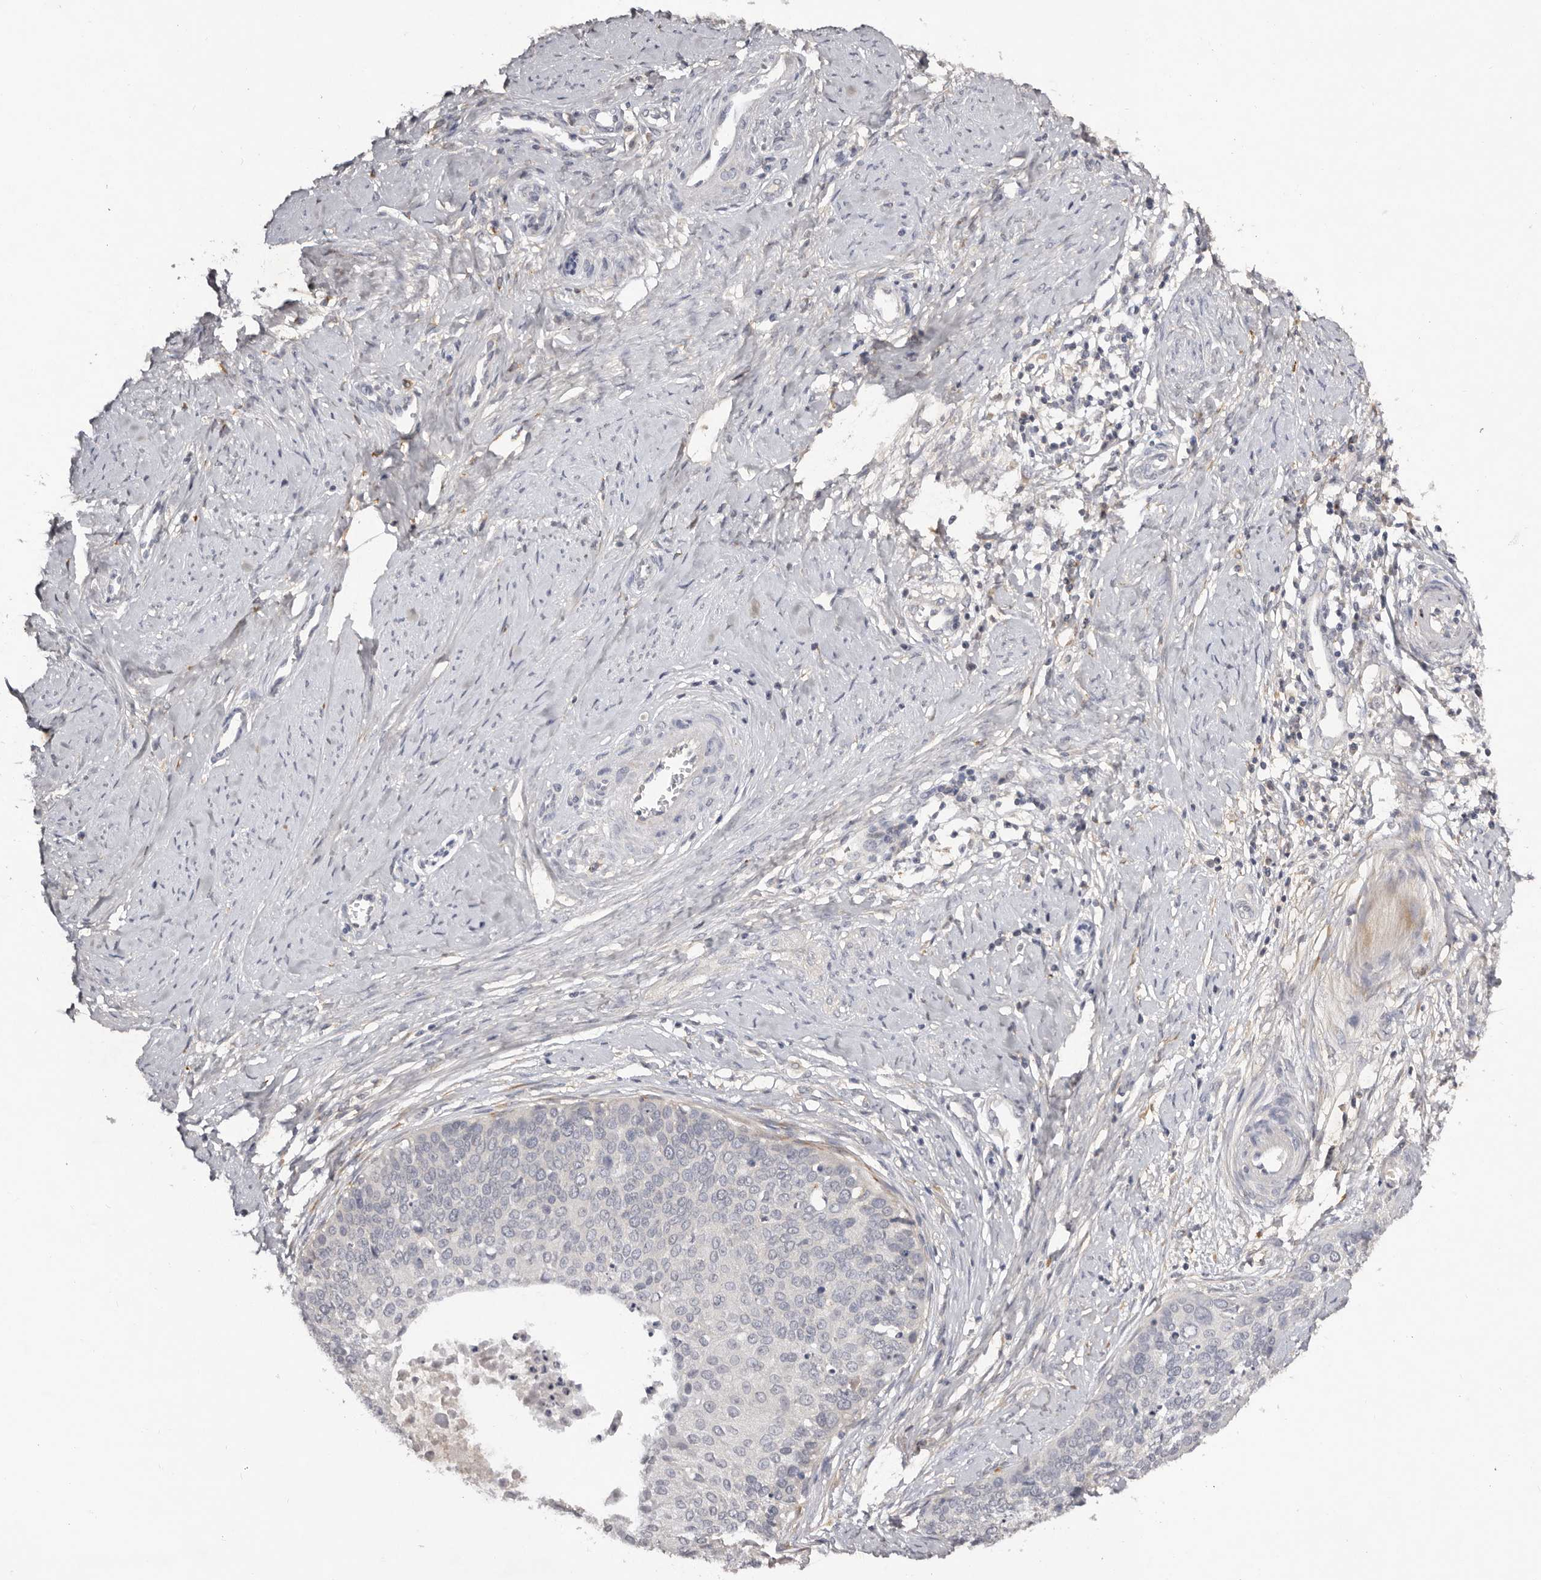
{"staining": {"intensity": "negative", "quantity": "none", "location": "none"}, "tissue": "cervical cancer", "cell_type": "Tumor cells", "image_type": "cancer", "snomed": [{"axis": "morphology", "description": "Squamous cell carcinoma, NOS"}, {"axis": "topography", "description": "Cervix"}], "caption": "High power microscopy image of an IHC micrograph of cervical cancer (squamous cell carcinoma), revealing no significant positivity in tumor cells.", "gene": "SCUBE2", "patient": {"sex": "female", "age": 37}}